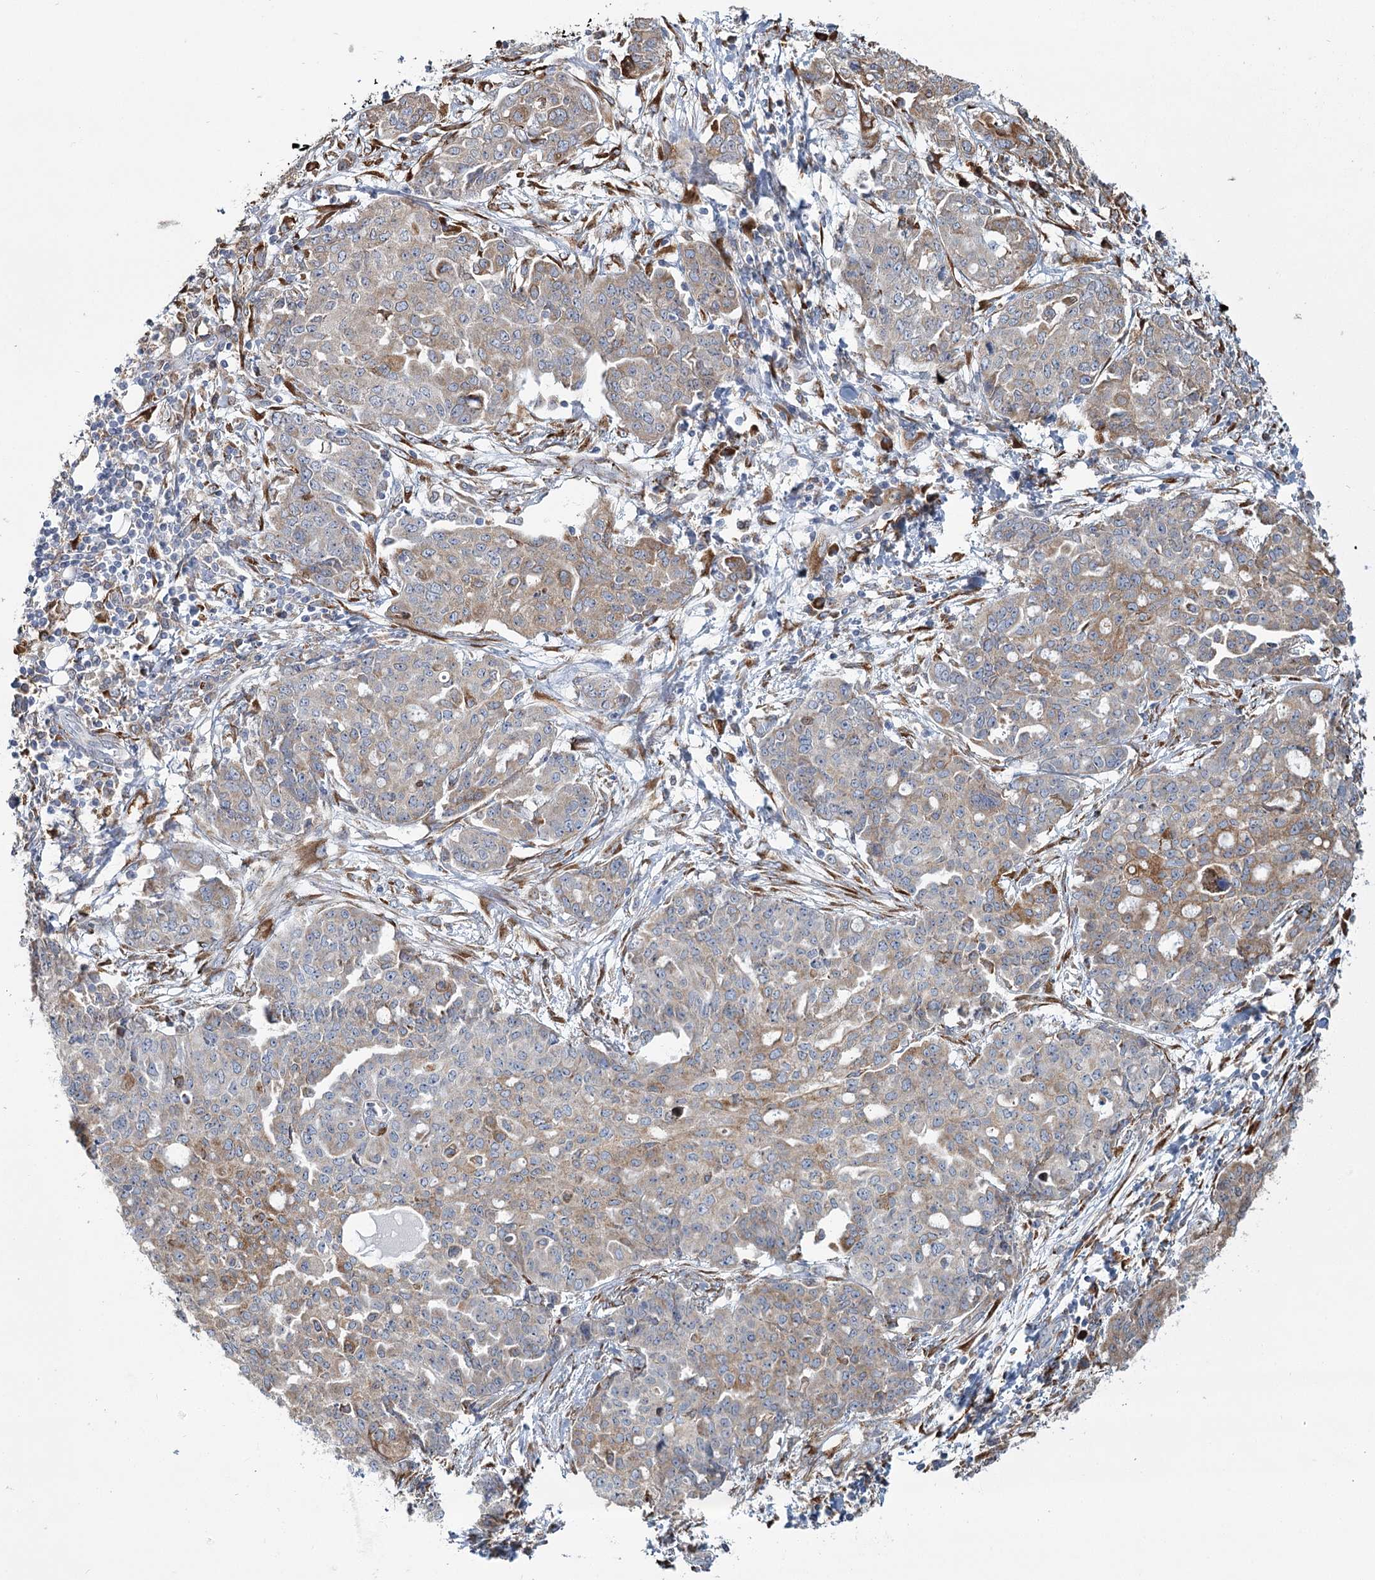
{"staining": {"intensity": "moderate", "quantity": "25%-75%", "location": "cytoplasmic/membranous"}, "tissue": "ovarian cancer", "cell_type": "Tumor cells", "image_type": "cancer", "snomed": [{"axis": "morphology", "description": "Cystadenocarcinoma, serous, NOS"}, {"axis": "topography", "description": "Soft tissue"}, {"axis": "topography", "description": "Ovary"}], "caption": "Immunohistochemical staining of human ovarian serous cystadenocarcinoma shows medium levels of moderate cytoplasmic/membranous expression in approximately 25%-75% of tumor cells.", "gene": "ZCCHC9", "patient": {"sex": "female", "age": 57}}